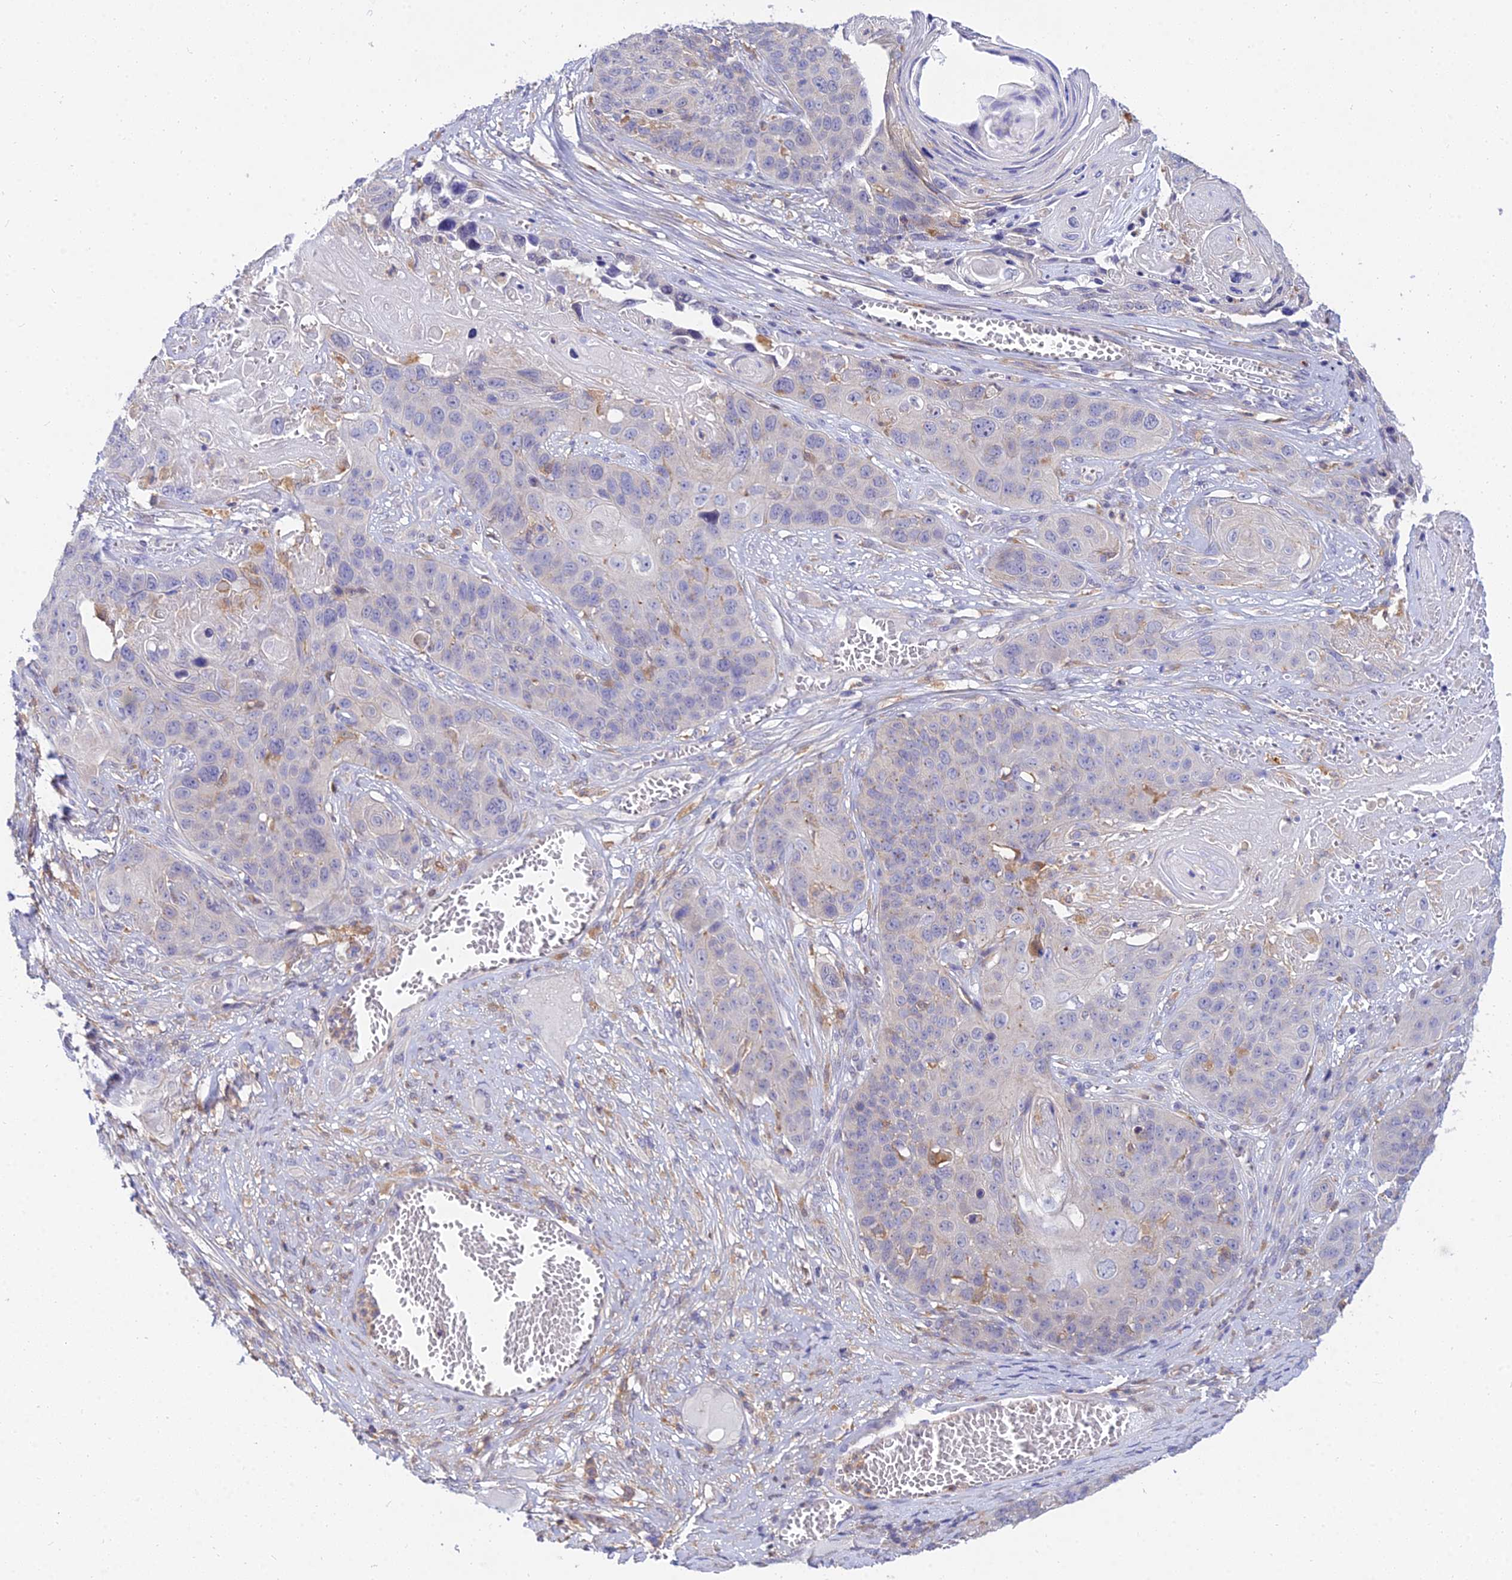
{"staining": {"intensity": "negative", "quantity": "none", "location": "none"}, "tissue": "skin cancer", "cell_type": "Tumor cells", "image_type": "cancer", "snomed": [{"axis": "morphology", "description": "Squamous cell carcinoma, NOS"}, {"axis": "topography", "description": "Skin"}], "caption": "Immunohistochemical staining of skin cancer demonstrates no significant staining in tumor cells. The staining was performed using DAB (3,3'-diaminobenzidine) to visualize the protein expression in brown, while the nuclei were stained in blue with hematoxylin (Magnification: 20x).", "gene": "ARL8B", "patient": {"sex": "male", "age": 55}}